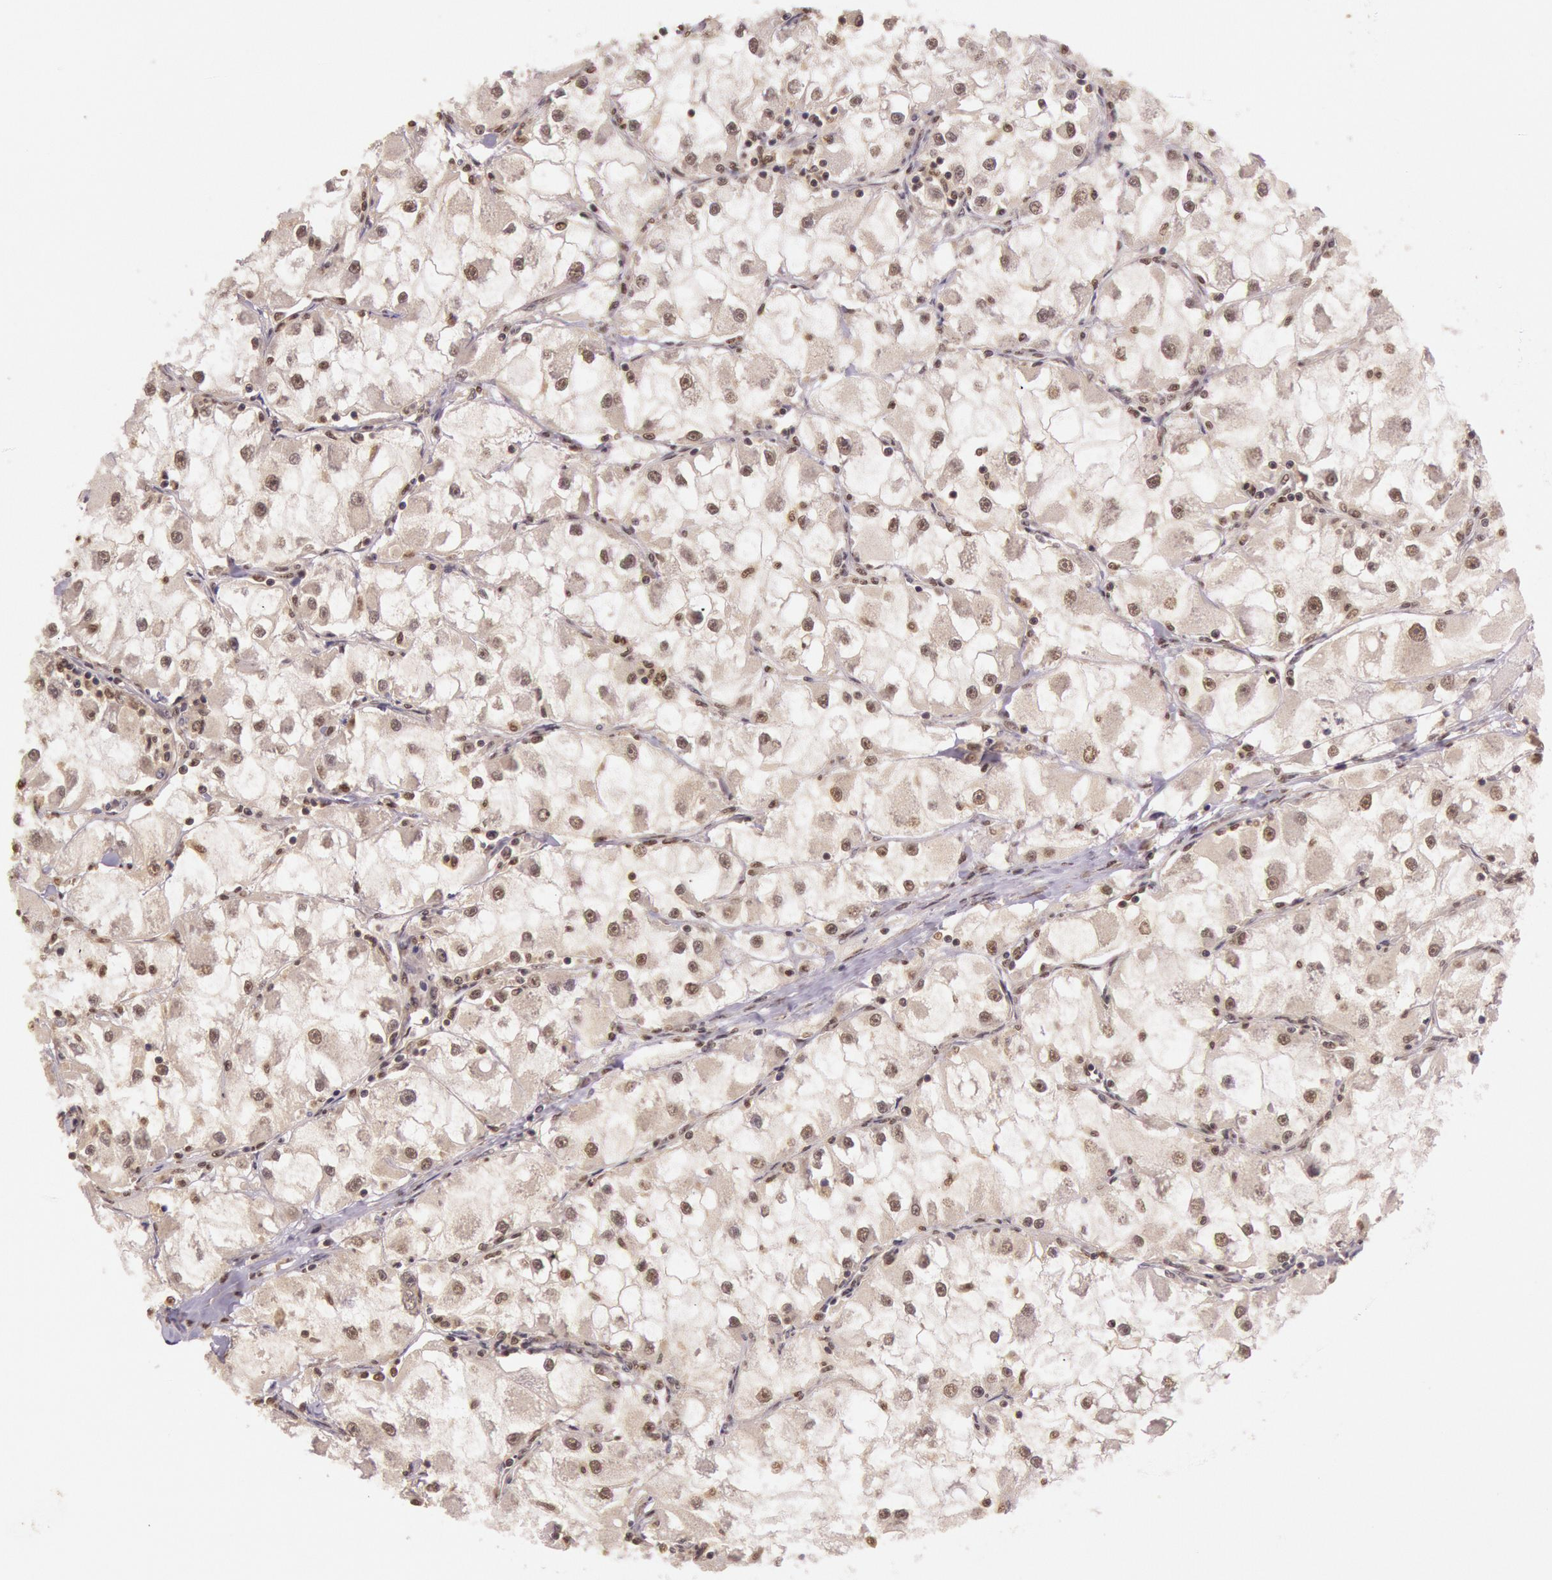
{"staining": {"intensity": "negative", "quantity": "none", "location": "none"}, "tissue": "renal cancer", "cell_type": "Tumor cells", "image_type": "cancer", "snomed": [{"axis": "morphology", "description": "Adenocarcinoma, NOS"}, {"axis": "topography", "description": "Kidney"}], "caption": "Immunohistochemical staining of human adenocarcinoma (renal) exhibits no significant positivity in tumor cells.", "gene": "RTL10", "patient": {"sex": "female", "age": 73}}